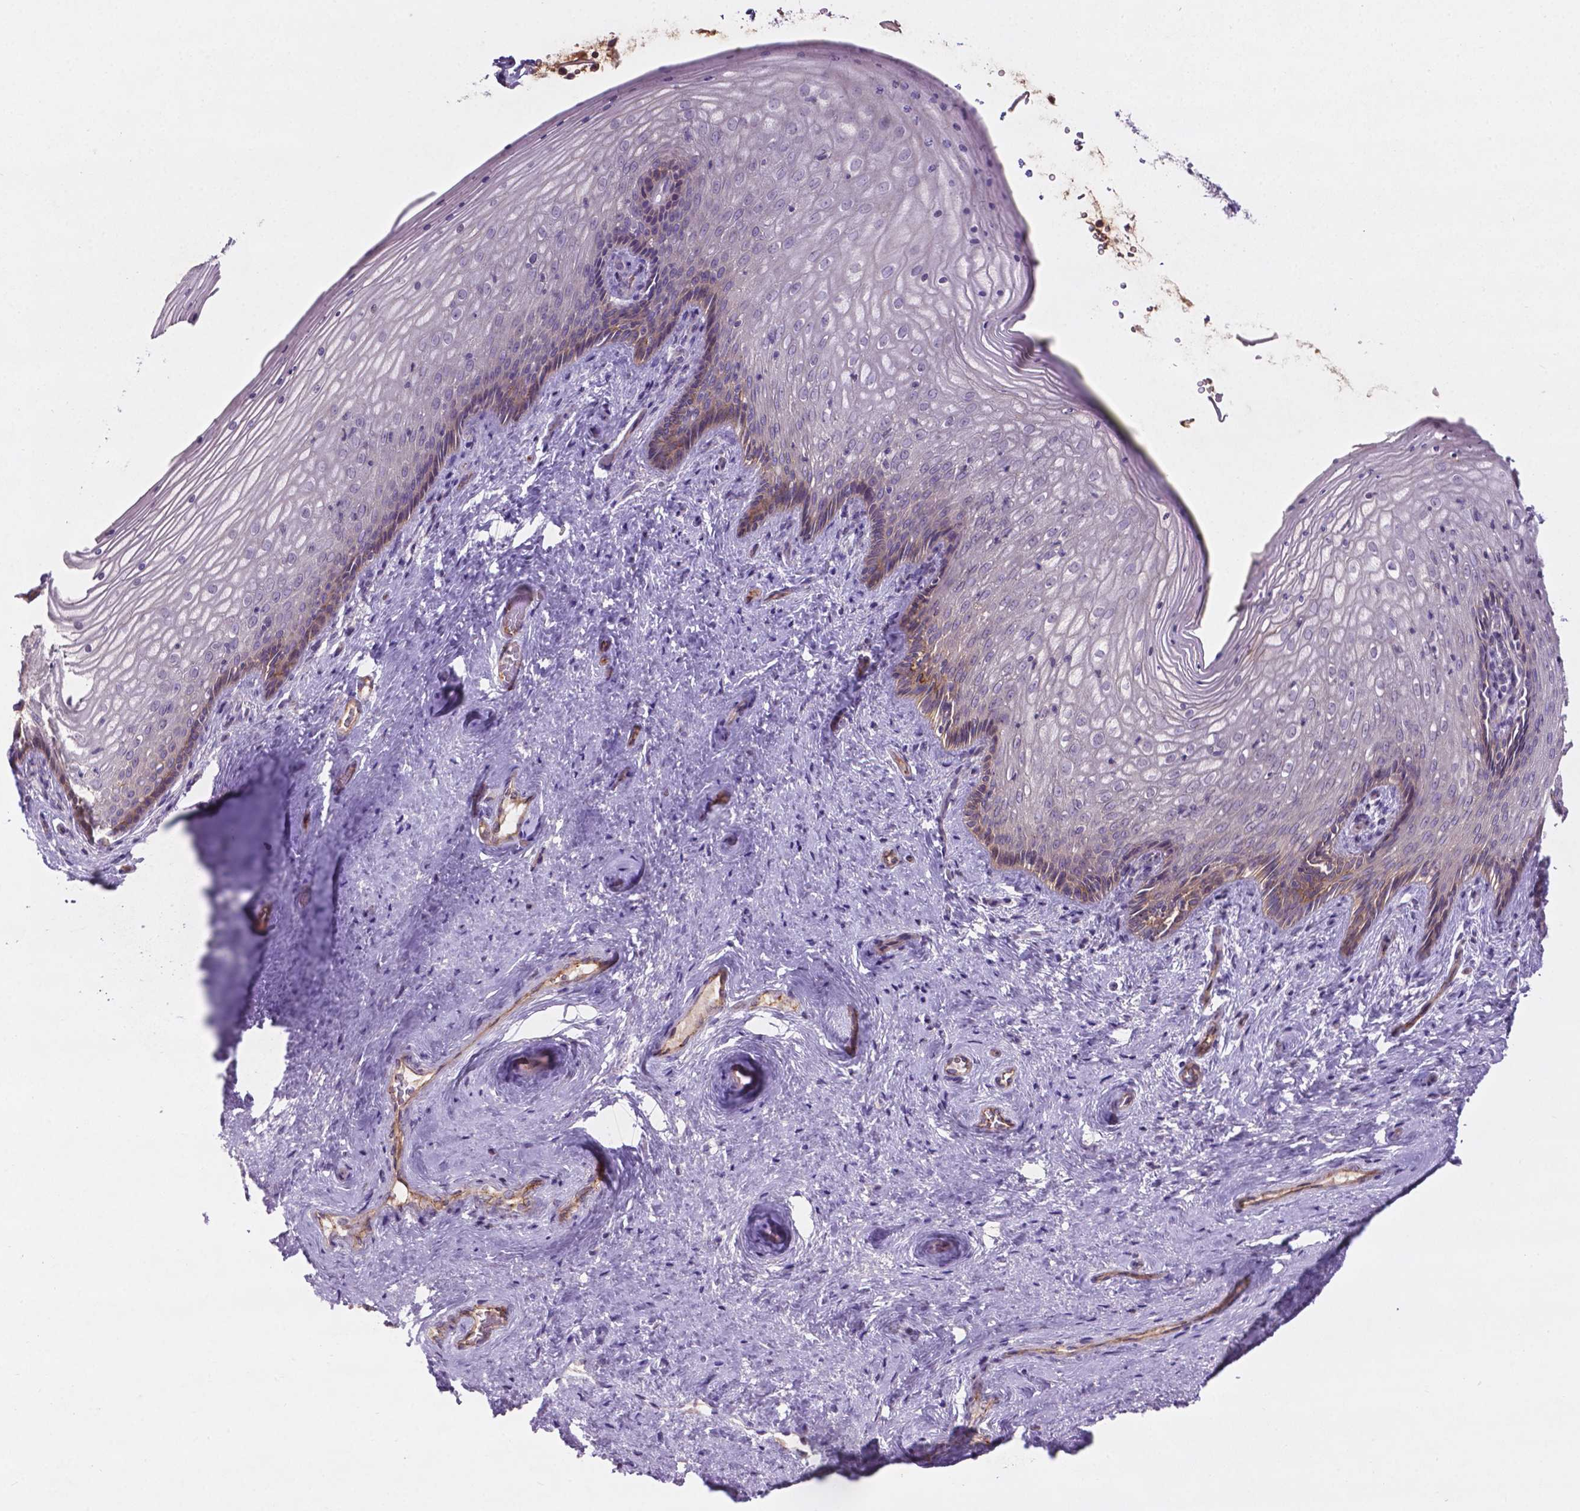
{"staining": {"intensity": "weak", "quantity": "<25%", "location": "cytoplasmic/membranous"}, "tissue": "vagina", "cell_type": "Squamous epithelial cells", "image_type": "normal", "snomed": [{"axis": "morphology", "description": "Normal tissue, NOS"}, {"axis": "topography", "description": "Vagina"}], "caption": "IHC micrograph of normal vagina: human vagina stained with DAB (3,3'-diaminobenzidine) shows no significant protein staining in squamous epithelial cells. (DAB (3,3'-diaminobenzidine) immunohistochemistry with hematoxylin counter stain).", "gene": "ARL5C", "patient": {"sex": "female", "age": 45}}